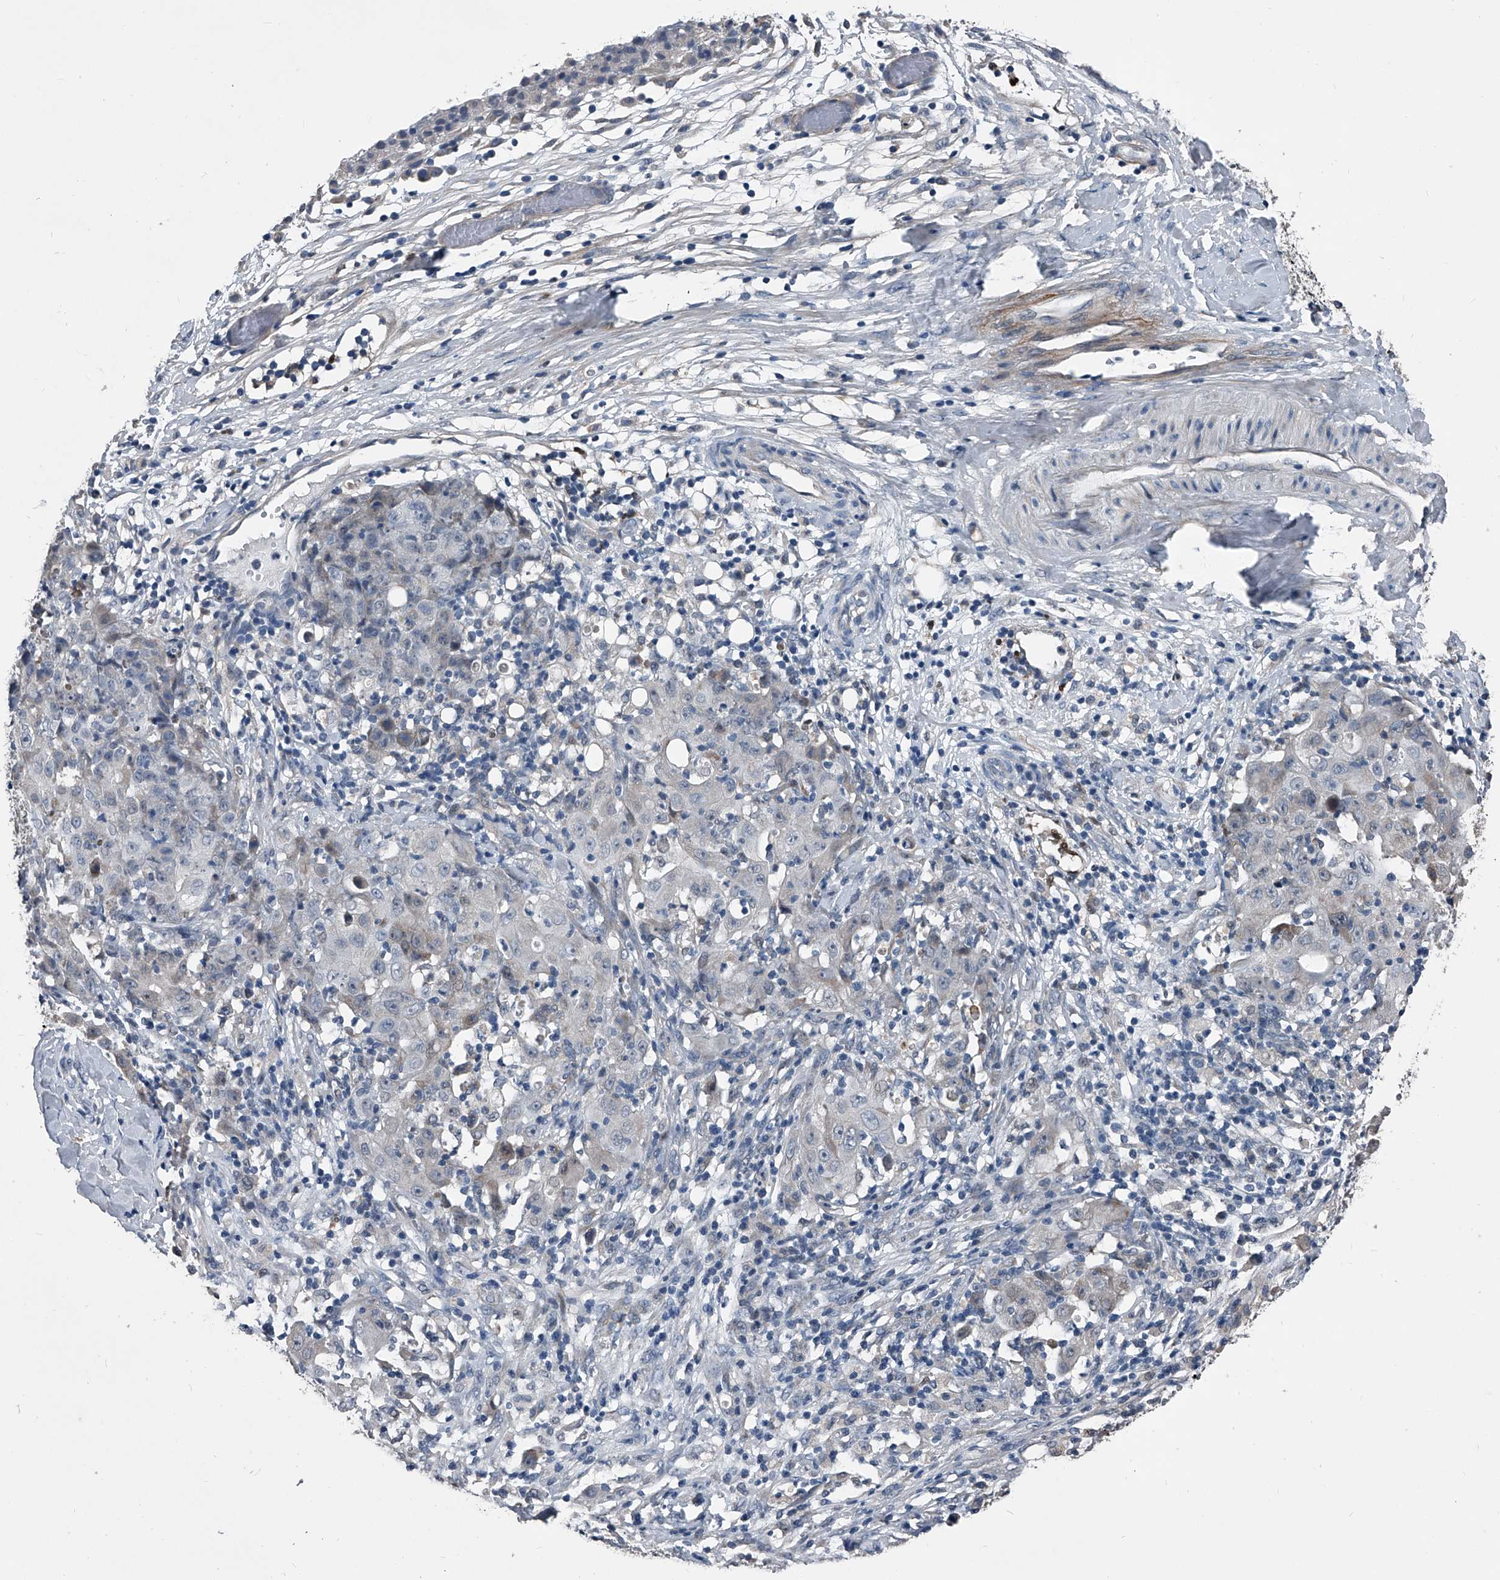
{"staining": {"intensity": "negative", "quantity": "none", "location": "none"}, "tissue": "ovarian cancer", "cell_type": "Tumor cells", "image_type": "cancer", "snomed": [{"axis": "morphology", "description": "Carcinoma, endometroid"}, {"axis": "topography", "description": "Ovary"}], "caption": "Immunohistochemistry (IHC) of human ovarian cancer (endometroid carcinoma) reveals no staining in tumor cells. (DAB immunohistochemistry (IHC) with hematoxylin counter stain).", "gene": "PHACTR1", "patient": {"sex": "female", "age": 42}}